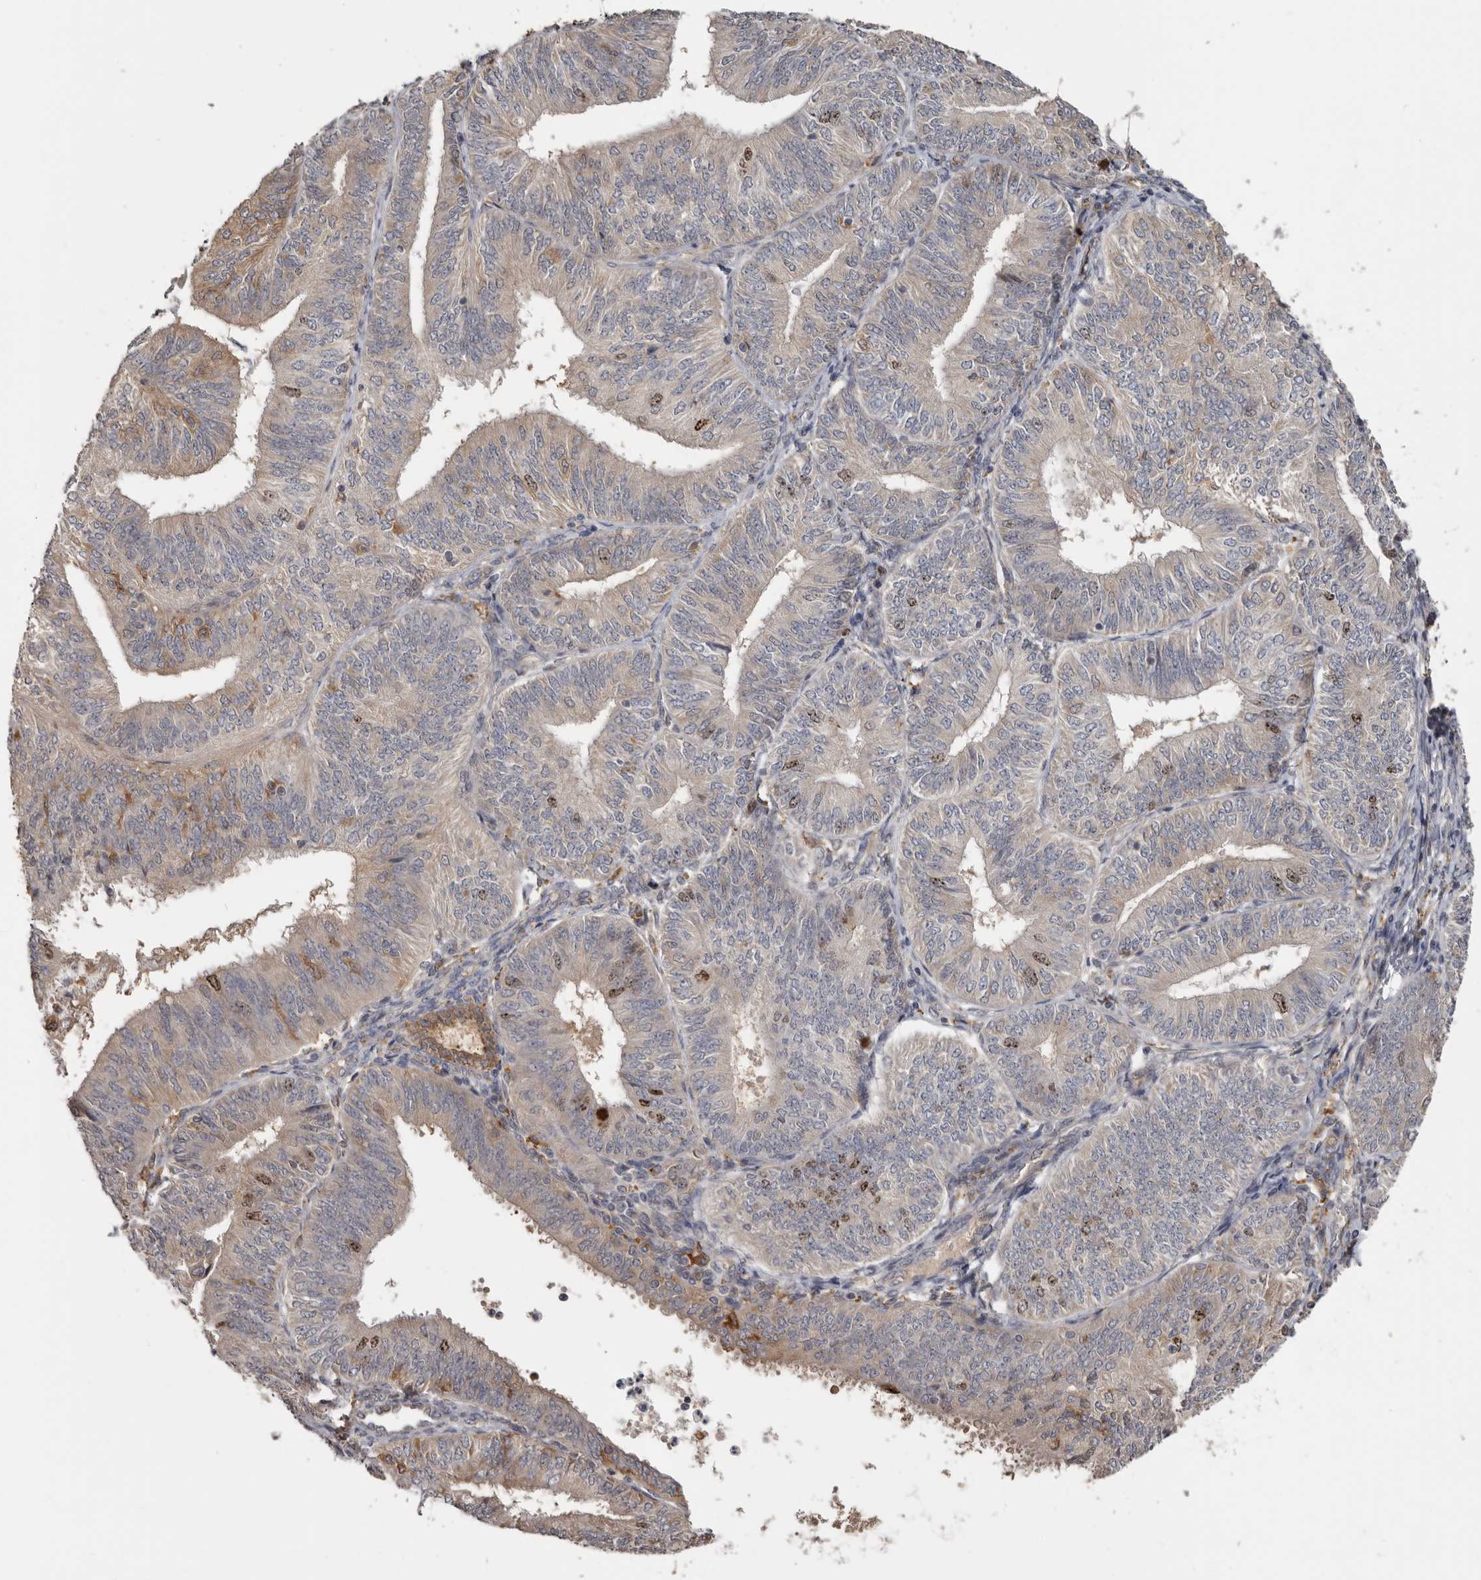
{"staining": {"intensity": "moderate", "quantity": "<25%", "location": "nuclear"}, "tissue": "endometrial cancer", "cell_type": "Tumor cells", "image_type": "cancer", "snomed": [{"axis": "morphology", "description": "Adenocarcinoma, NOS"}, {"axis": "topography", "description": "Endometrium"}], "caption": "Endometrial cancer (adenocarcinoma) stained with a brown dye reveals moderate nuclear positive staining in about <25% of tumor cells.", "gene": "CDCA8", "patient": {"sex": "female", "age": 58}}